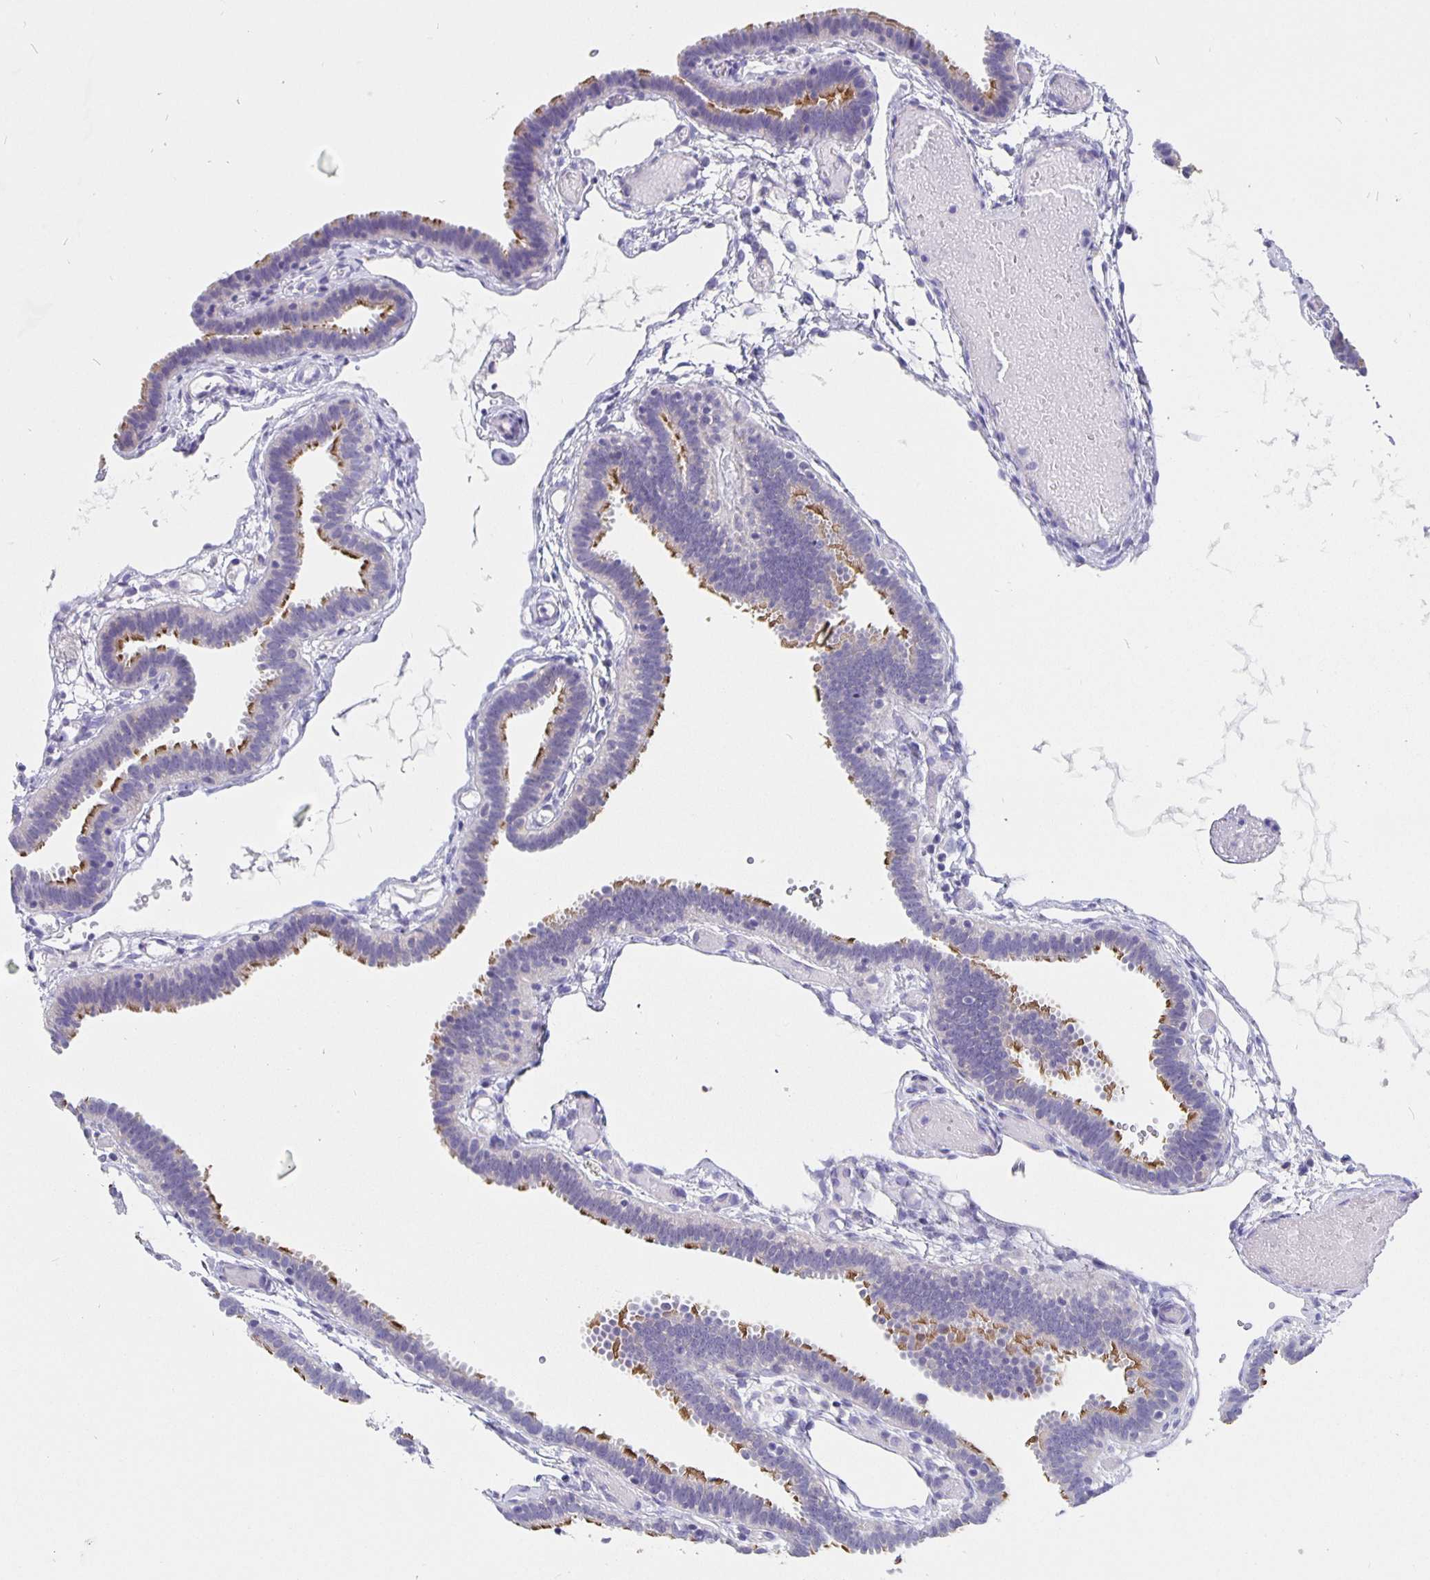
{"staining": {"intensity": "moderate", "quantity": "25%-75%", "location": "cytoplasmic/membranous"}, "tissue": "fallopian tube", "cell_type": "Glandular cells", "image_type": "normal", "snomed": [{"axis": "morphology", "description": "Normal tissue, NOS"}, {"axis": "topography", "description": "Fallopian tube"}], "caption": "DAB (3,3'-diaminobenzidine) immunohistochemical staining of normal fallopian tube demonstrates moderate cytoplasmic/membranous protein expression in approximately 25%-75% of glandular cells.", "gene": "CFAP74", "patient": {"sex": "female", "age": 37}}